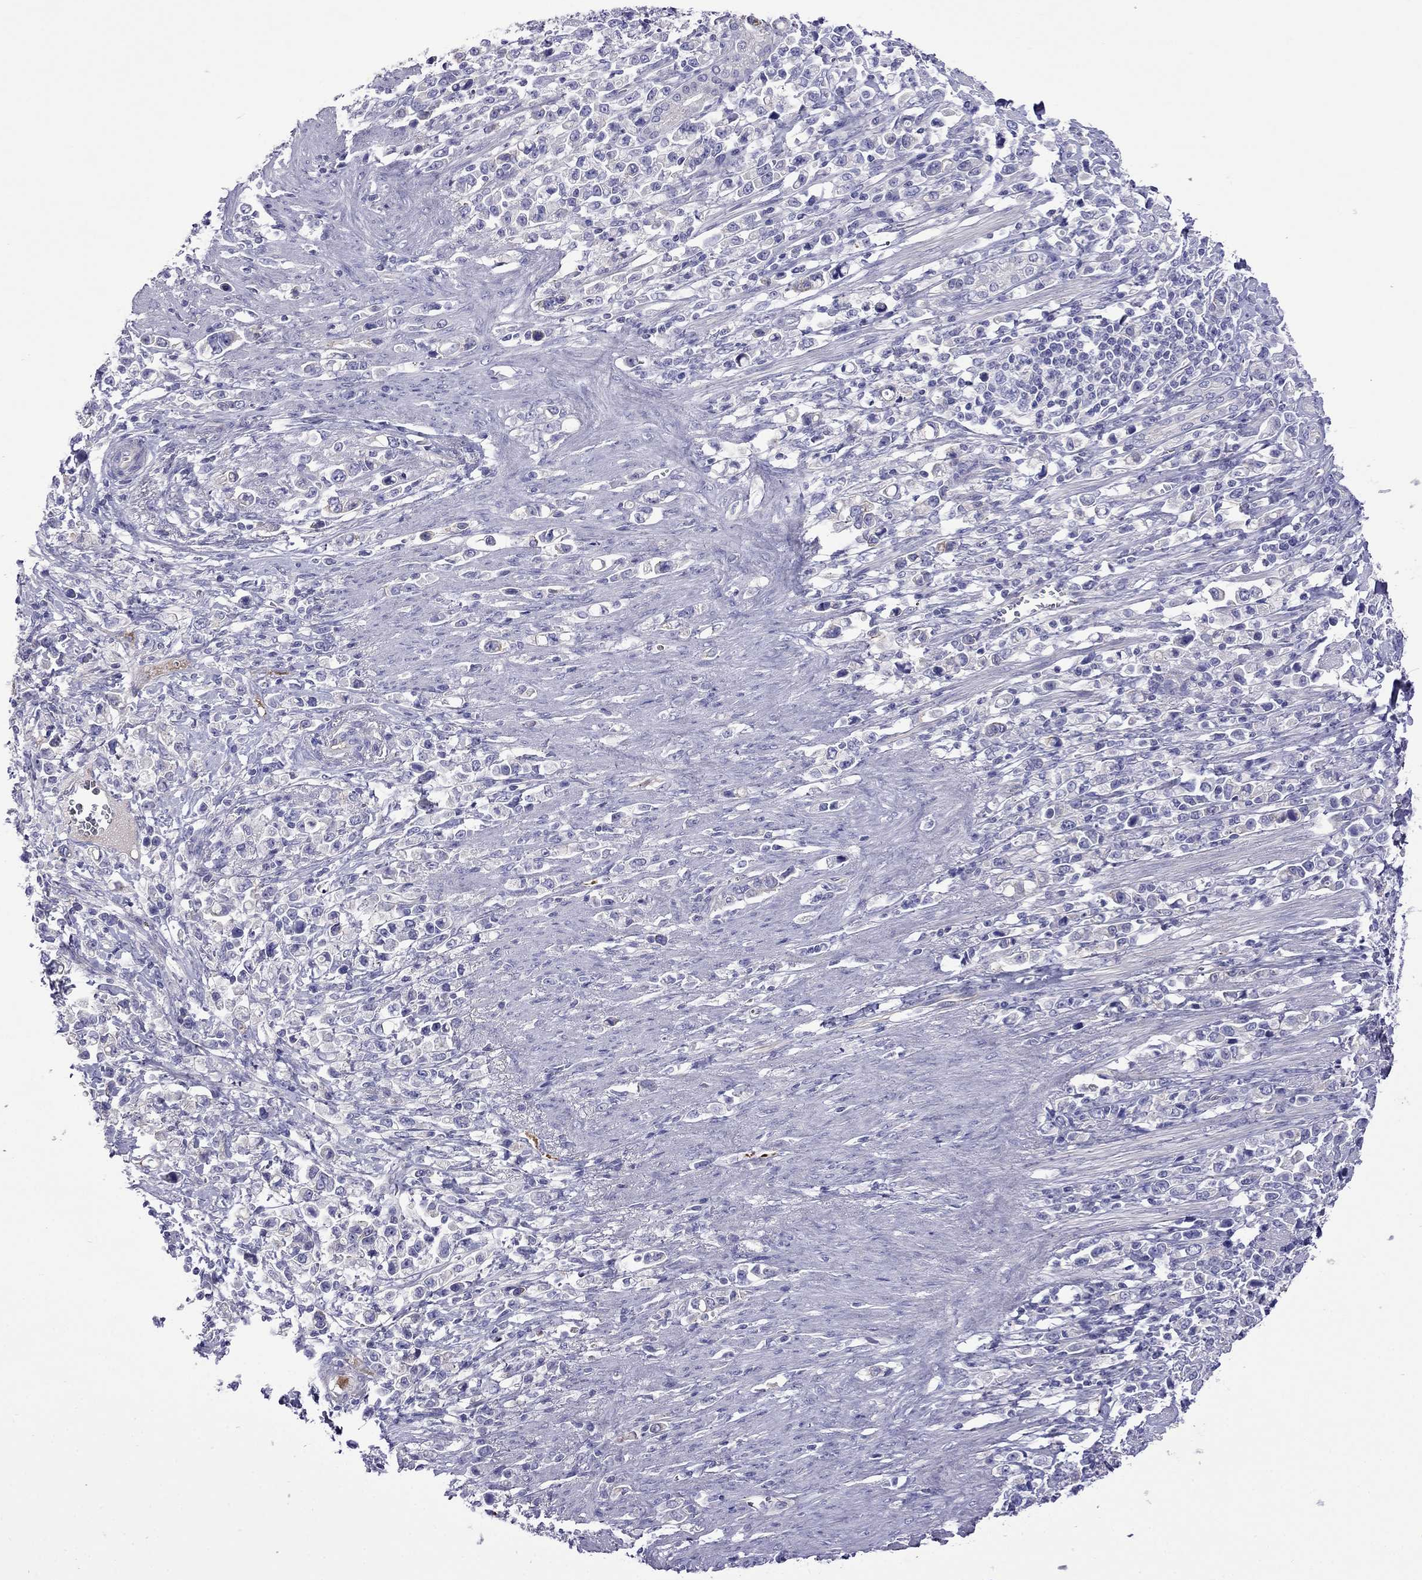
{"staining": {"intensity": "negative", "quantity": "none", "location": "none"}, "tissue": "stomach cancer", "cell_type": "Tumor cells", "image_type": "cancer", "snomed": [{"axis": "morphology", "description": "Adenocarcinoma, NOS"}, {"axis": "topography", "description": "Stomach"}], "caption": "This is a photomicrograph of immunohistochemistry (IHC) staining of stomach cancer (adenocarcinoma), which shows no positivity in tumor cells.", "gene": "STAR", "patient": {"sex": "male", "age": 63}}